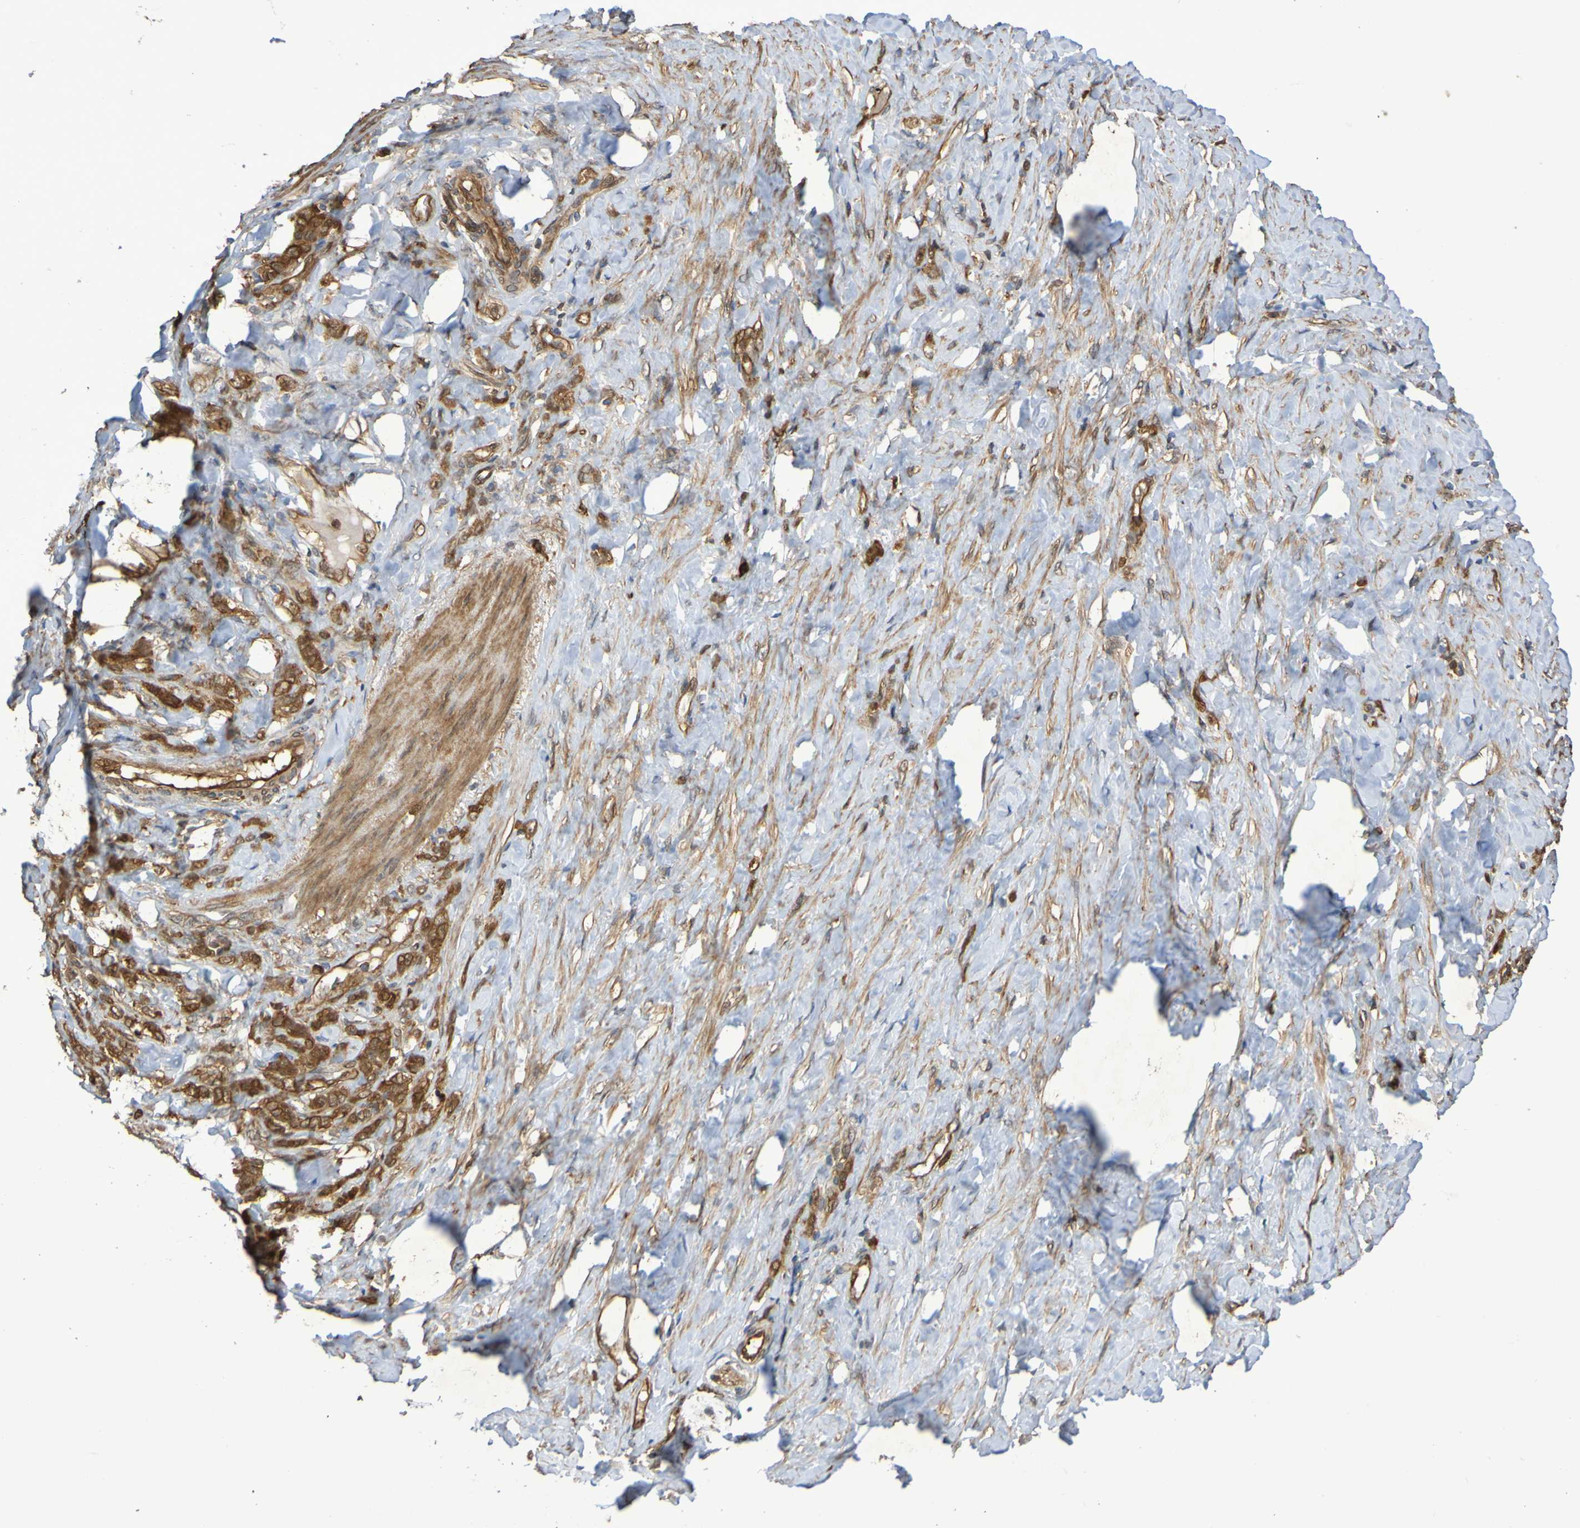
{"staining": {"intensity": "moderate", "quantity": ">75%", "location": "cytoplasmic/membranous,nuclear"}, "tissue": "stomach cancer", "cell_type": "Tumor cells", "image_type": "cancer", "snomed": [{"axis": "morphology", "description": "Adenocarcinoma, NOS"}, {"axis": "topography", "description": "Stomach"}], "caption": "The immunohistochemical stain shows moderate cytoplasmic/membranous and nuclear staining in tumor cells of stomach cancer (adenocarcinoma) tissue.", "gene": "SERPINB6", "patient": {"sex": "male", "age": 82}}